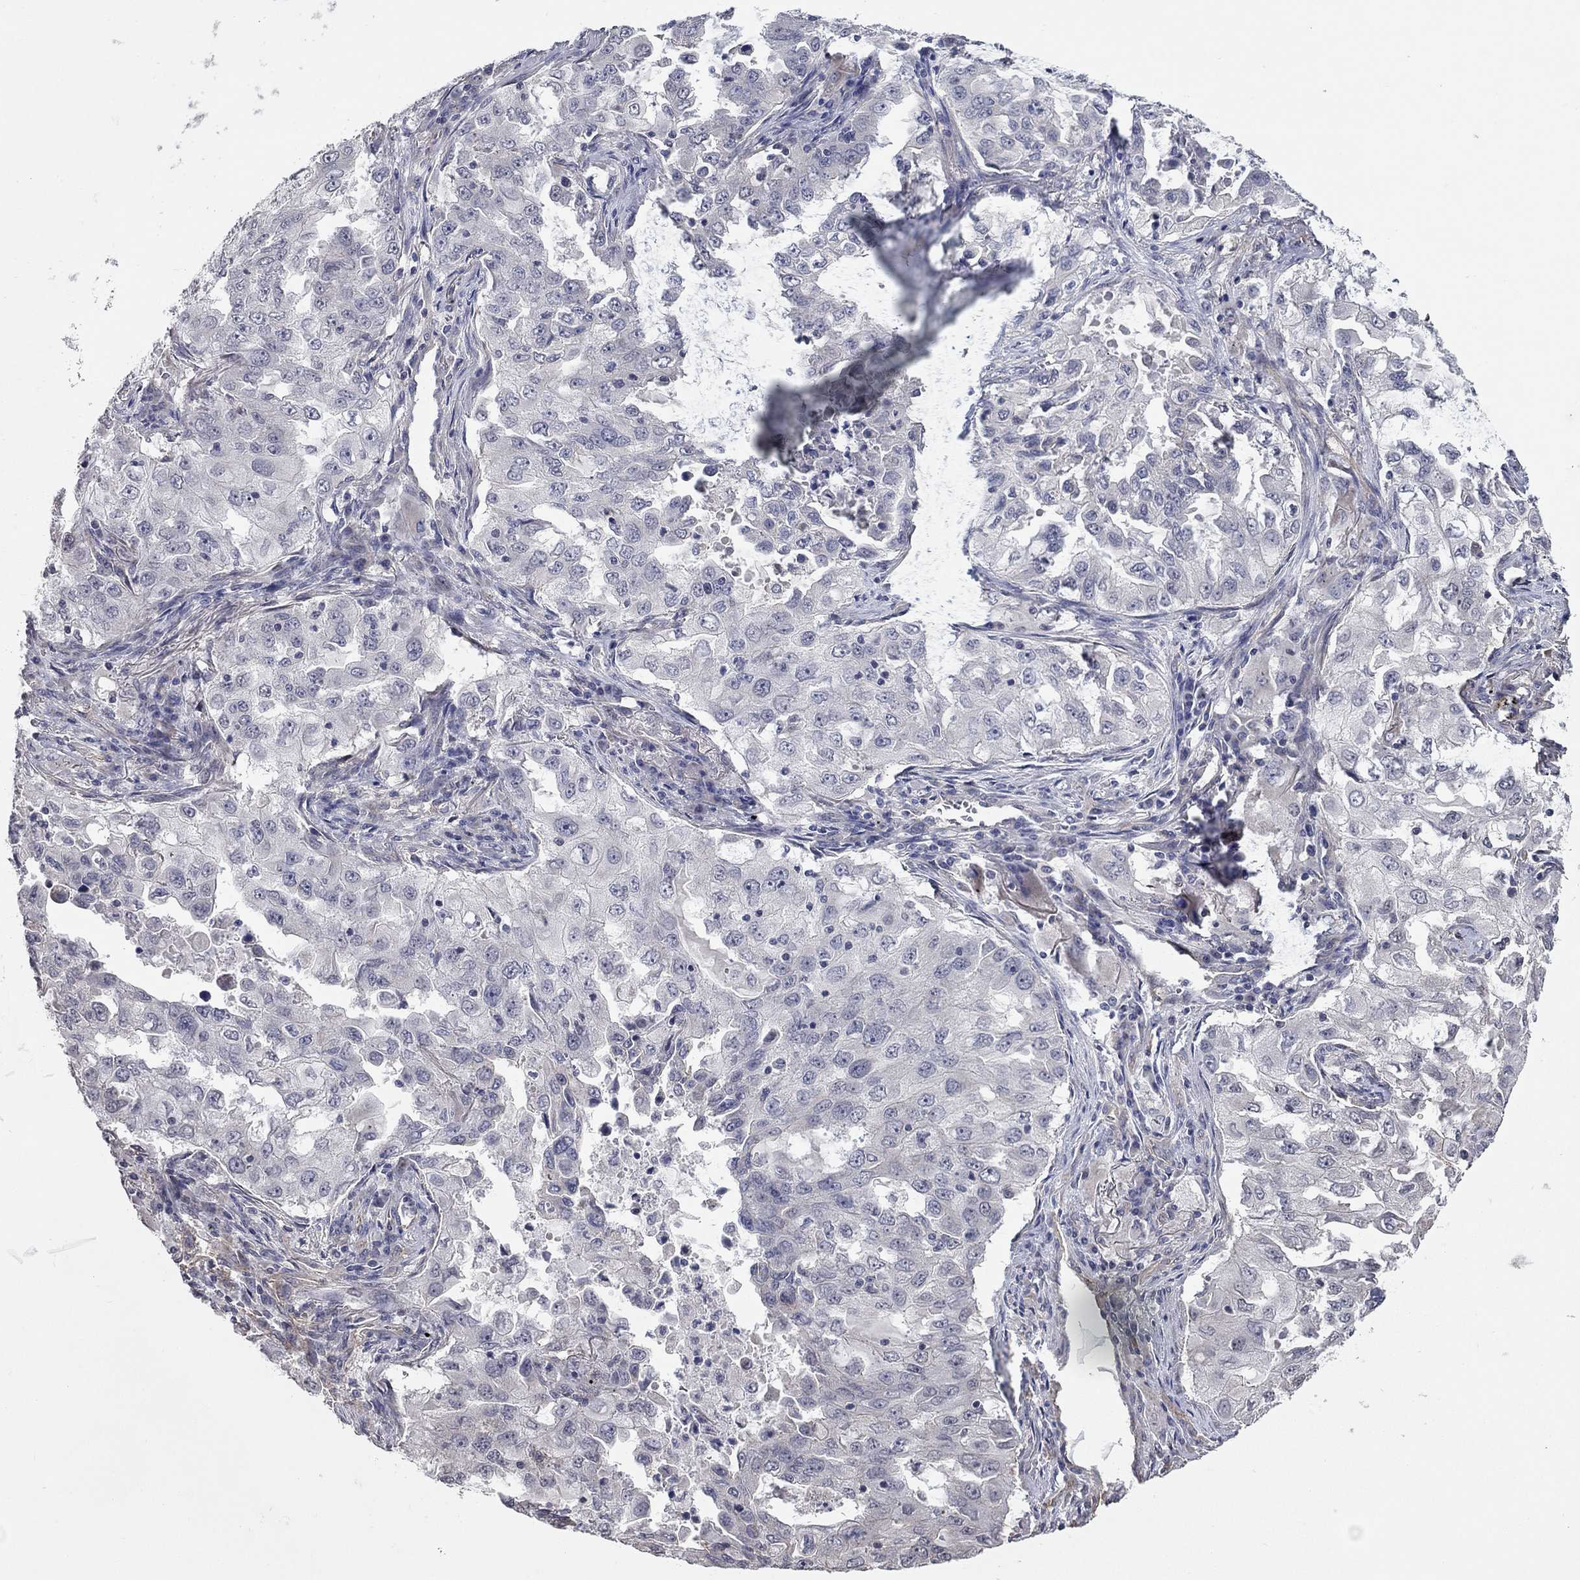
{"staining": {"intensity": "negative", "quantity": "none", "location": "none"}, "tissue": "lung cancer", "cell_type": "Tumor cells", "image_type": "cancer", "snomed": [{"axis": "morphology", "description": "Adenocarcinoma, NOS"}, {"axis": "topography", "description": "Lung"}], "caption": "Immunohistochemical staining of adenocarcinoma (lung) demonstrates no significant positivity in tumor cells. (DAB (3,3'-diaminobenzidine) IHC, high magnification).", "gene": "WASF3", "patient": {"sex": "female", "age": 61}}